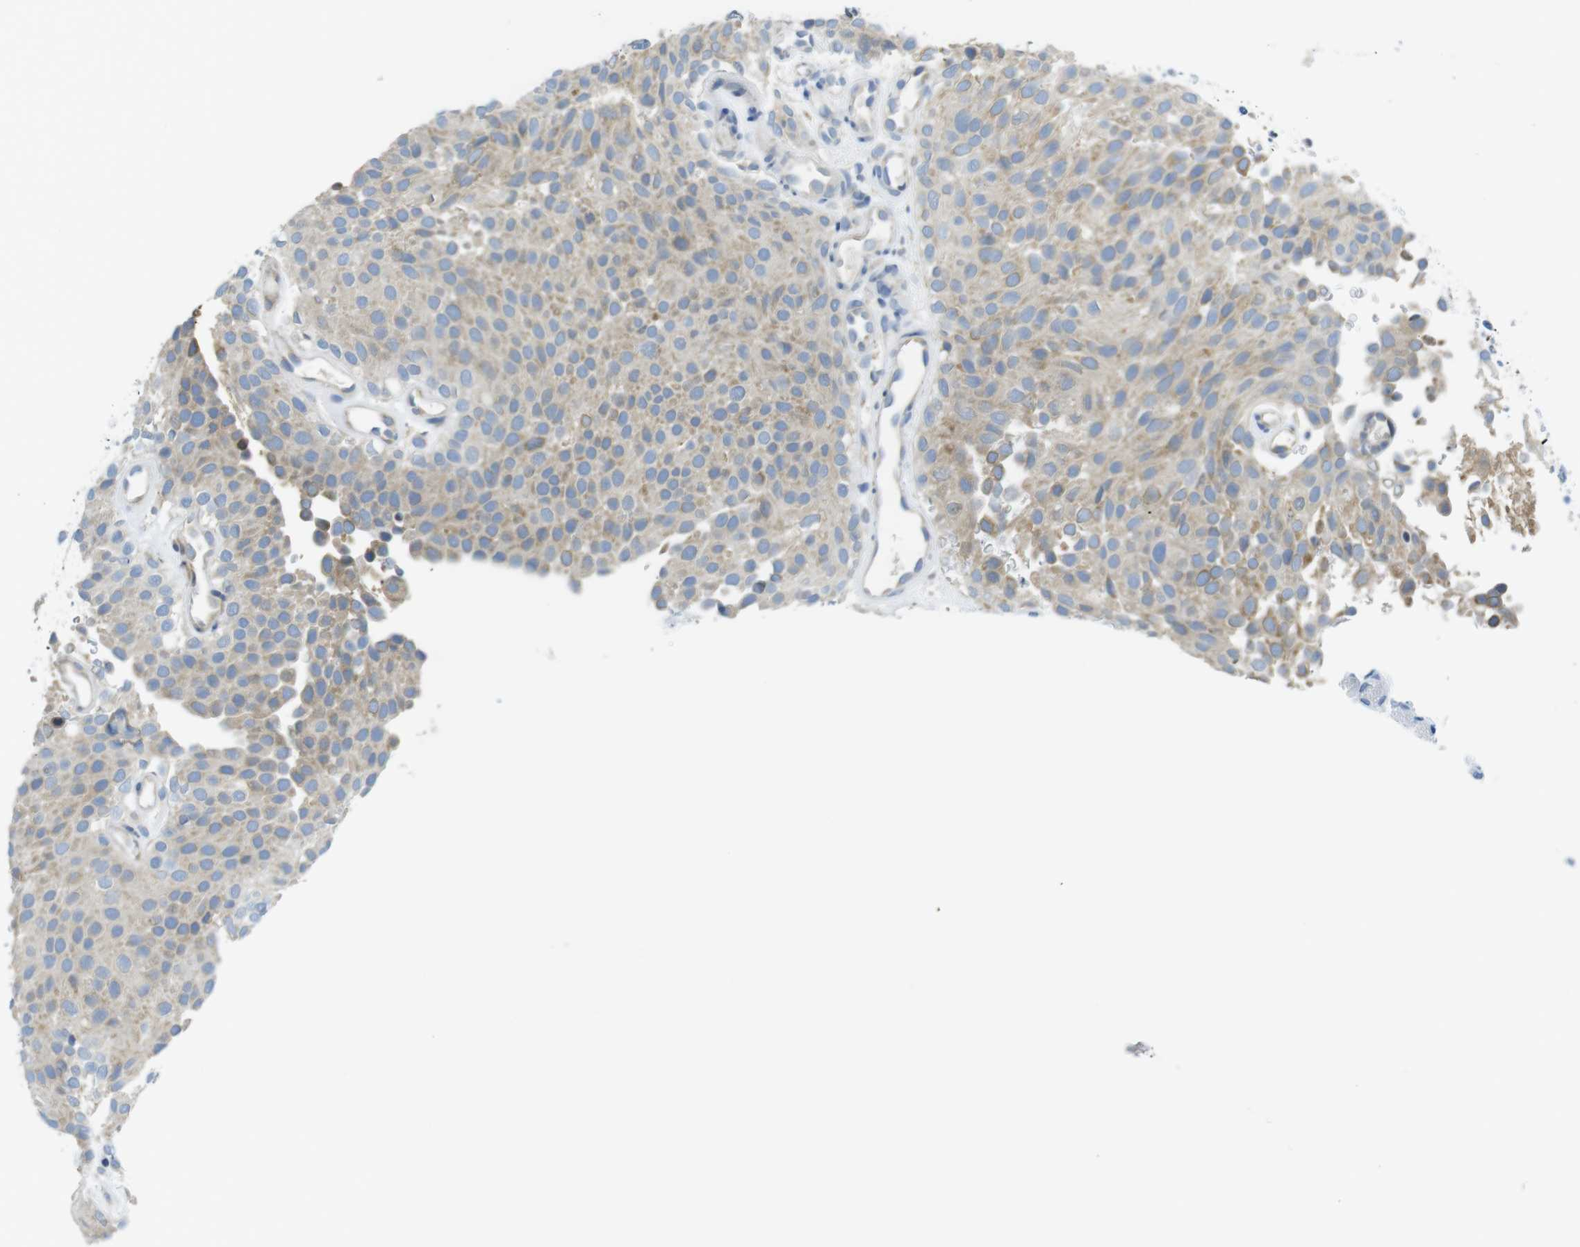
{"staining": {"intensity": "weak", "quantity": ">75%", "location": "cytoplasmic/membranous"}, "tissue": "urothelial cancer", "cell_type": "Tumor cells", "image_type": "cancer", "snomed": [{"axis": "morphology", "description": "Urothelial carcinoma, Low grade"}, {"axis": "topography", "description": "Urinary bladder"}], "caption": "This is an image of IHC staining of urothelial cancer, which shows weak positivity in the cytoplasmic/membranous of tumor cells.", "gene": "CLPTM1L", "patient": {"sex": "male", "age": 78}}